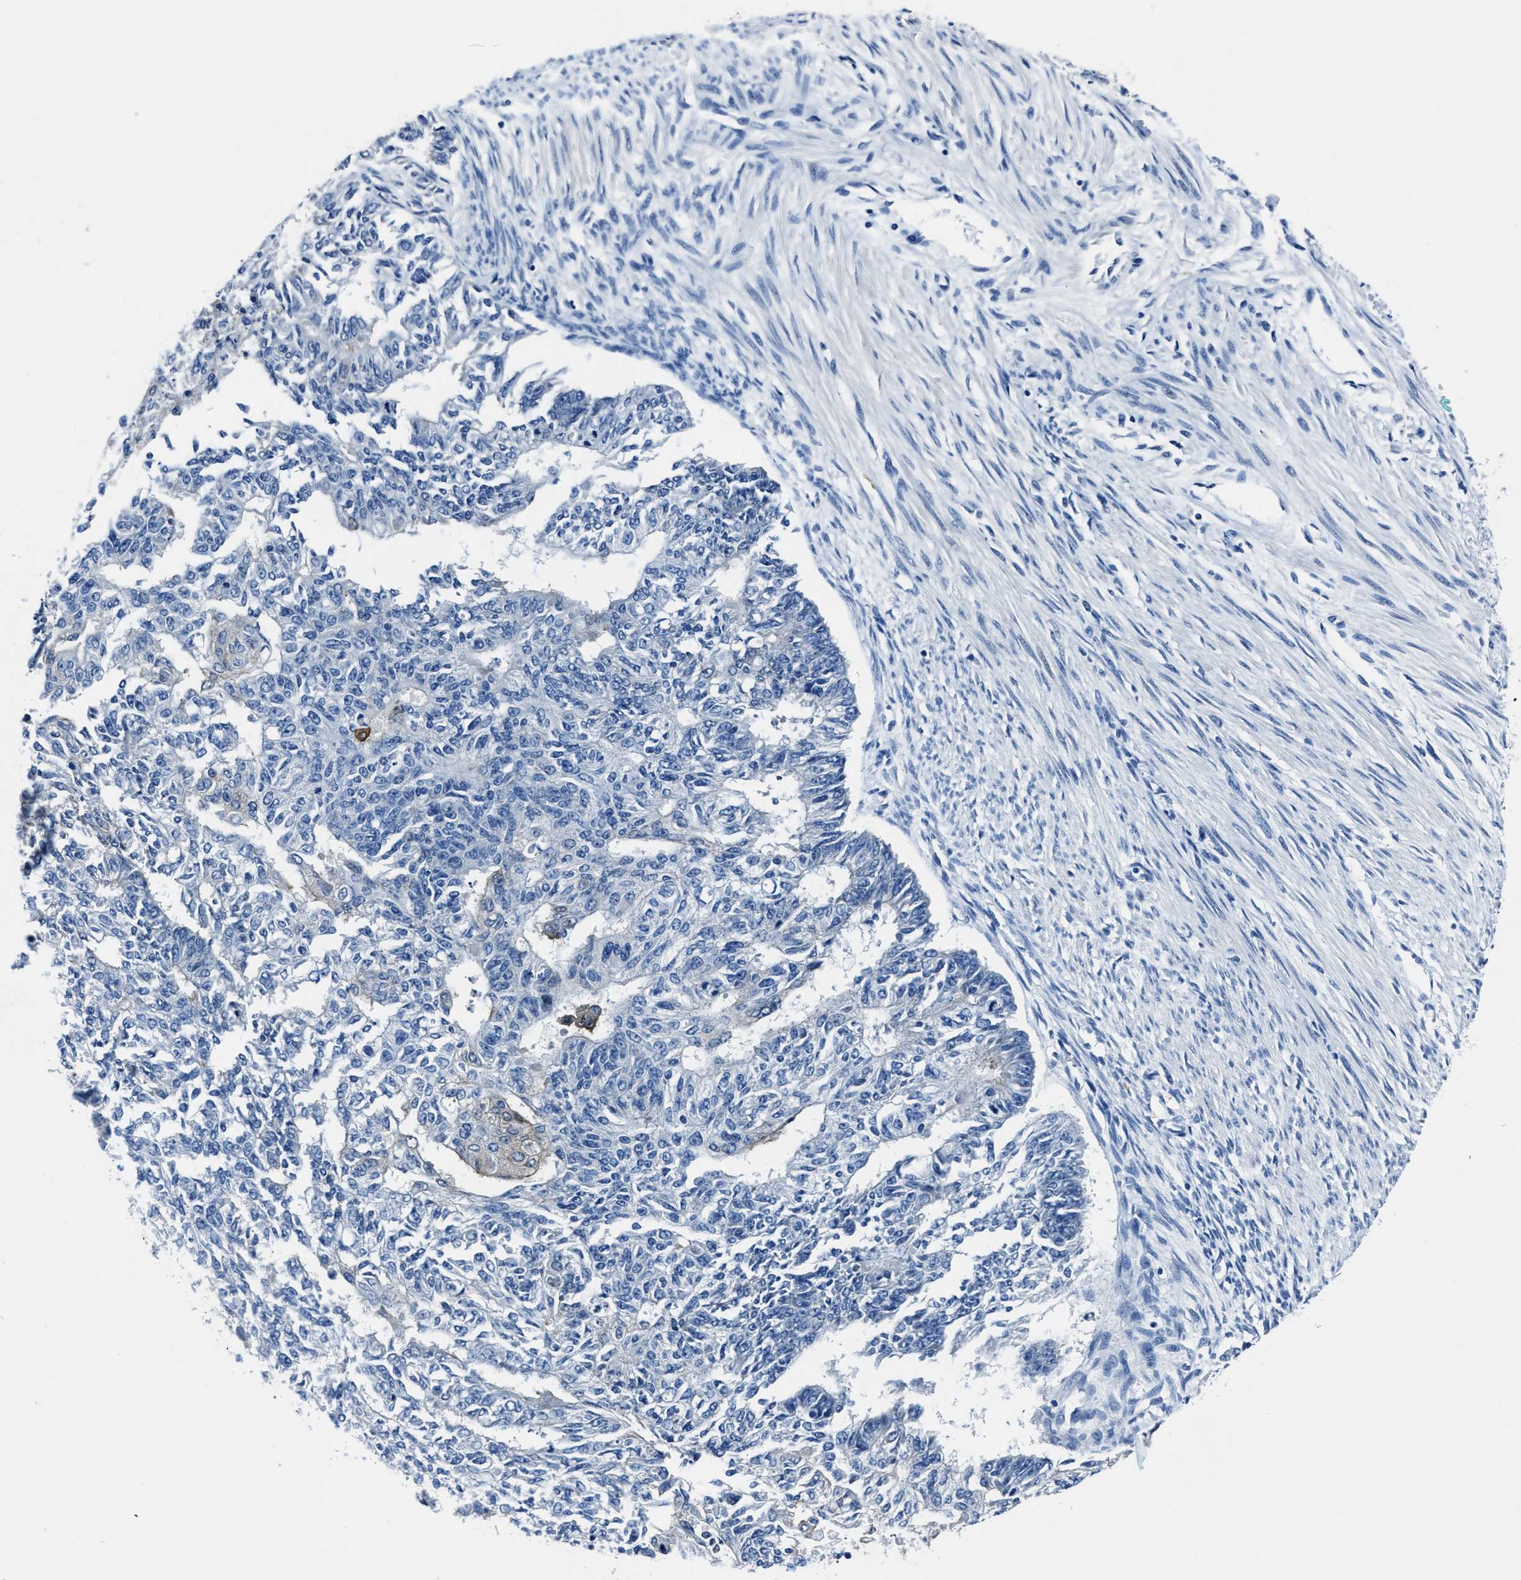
{"staining": {"intensity": "negative", "quantity": "none", "location": "none"}, "tissue": "endometrial cancer", "cell_type": "Tumor cells", "image_type": "cancer", "snomed": [{"axis": "morphology", "description": "Adenocarcinoma, NOS"}, {"axis": "topography", "description": "Endometrium"}], "caption": "A photomicrograph of human endometrial adenocarcinoma is negative for staining in tumor cells.", "gene": "LMO7", "patient": {"sex": "female", "age": 32}}